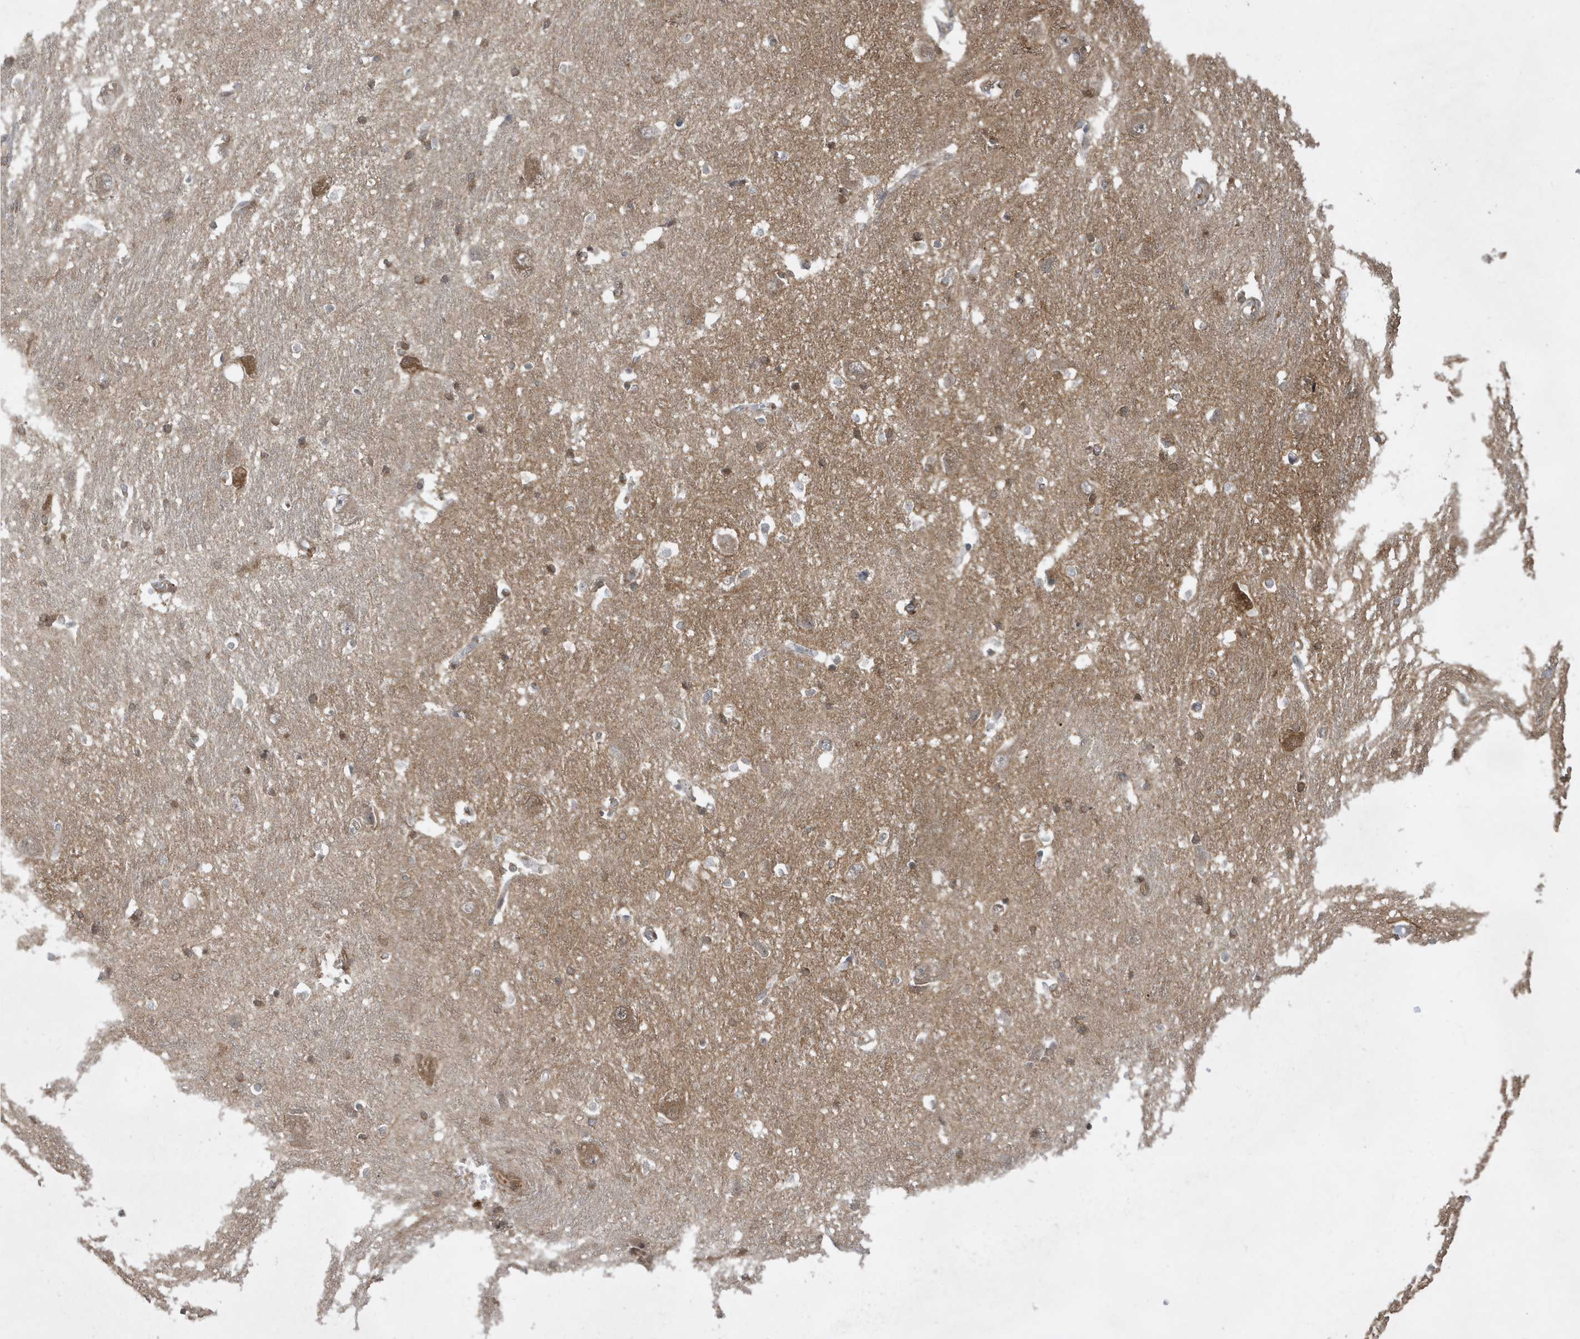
{"staining": {"intensity": "strong", "quantity": "<25%", "location": "cytoplasmic/membranous"}, "tissue": "caudate", "cell_type": "Glial cells", "image_type": "normal", "snomed": [{"axis": "morphology", "description": "Normal tissue, NOS"}, {"axis": "topography", "description": "Lateral ventricle wall"}], "caption": "Strong cytoplasmic/membranous expression for a protein is appreciated in about <25% of glial cells of benign caudate using immunohistochemistry.", "gene": "PRRT3", "patient": {"sex": "male", "age": 37}}